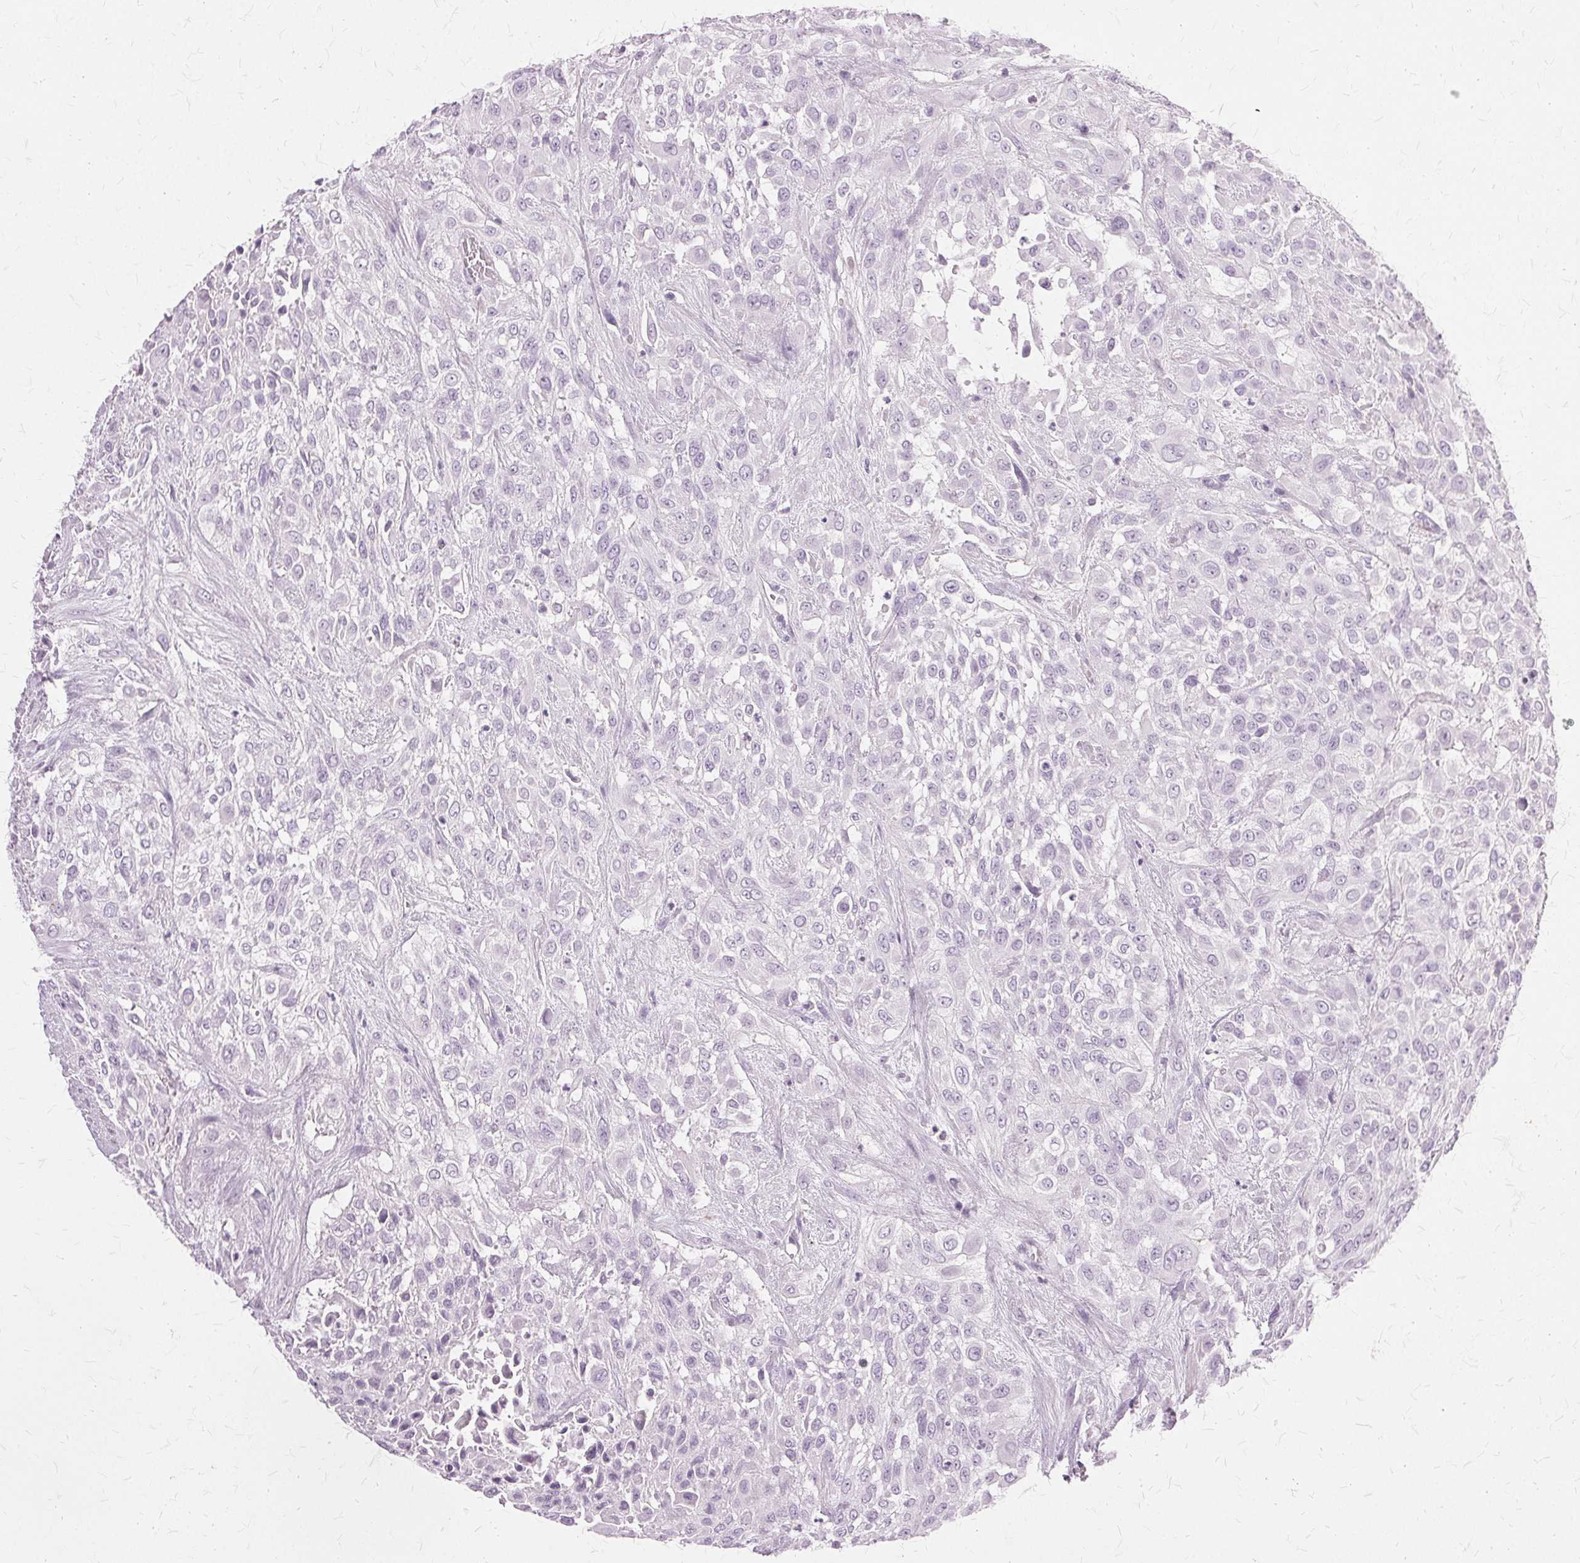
{"staining": {"intensity": "negative", "quantity": "none", "location": "none"}, "tissue": "urothelial cancer", "cell_type": "Tumor cells", "image_type": "cancer", "snomed": [{"axis": "morphology", "description": "Urothelial carcinoma, High grade"}, {"axis": "topography", "description": "Urinary bladder"}], "caption": "Tumor cells show no significant expression in urothelial carcinoma (high-grade).", "gene": "SLC45A3", "patient": {"sex": "male", "age": 57}}